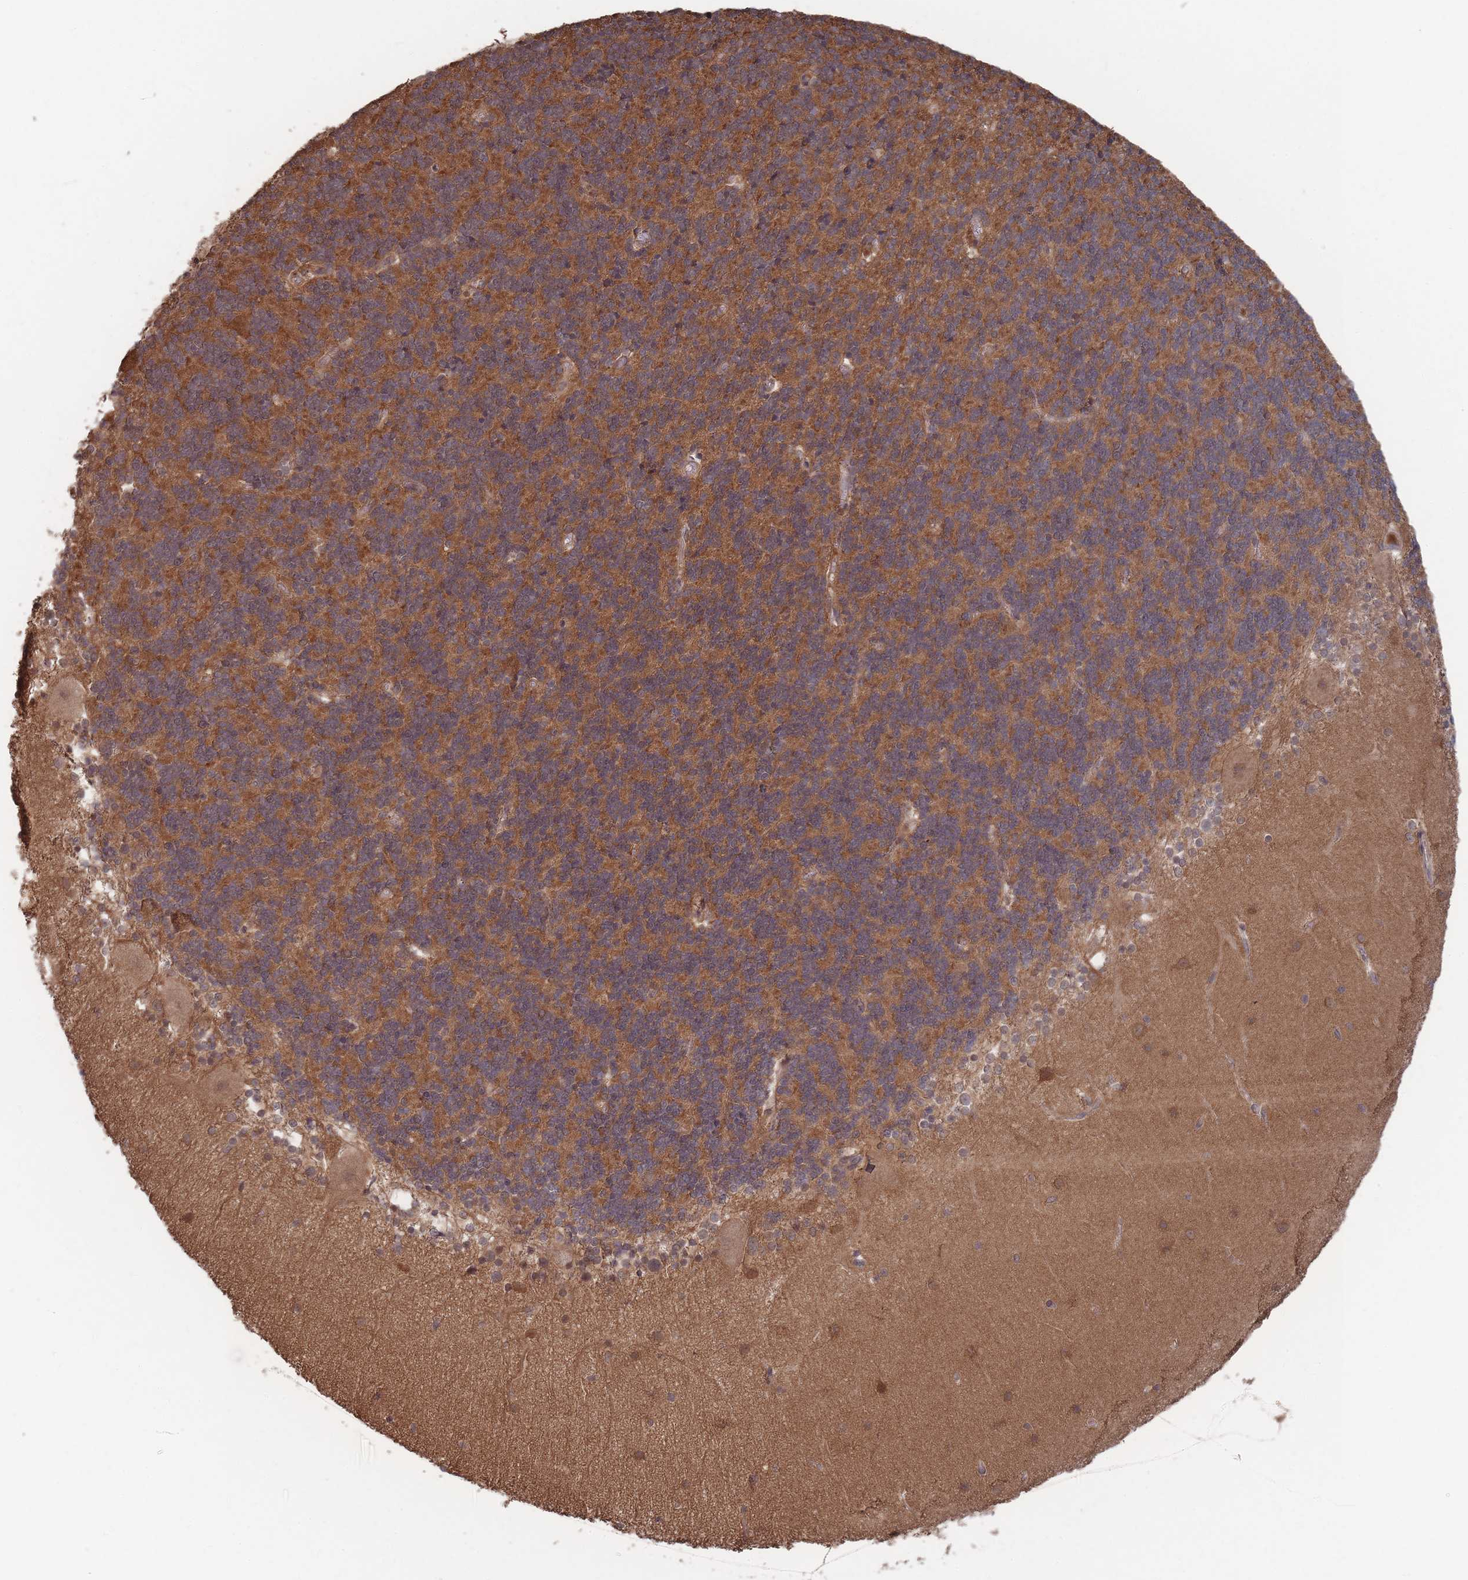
{"staining": {"intensity": "moderate", "quantity": "25%-75%", "location": "cytoplasmic/membranous"}, "tissue": "cerebellum", "cell_type": "Cells in granular layer", "image_type": "normal", "snomed": [{"axis": "morphology", "description": "Normal tissue, NOS"}, {"axis": "topography", "description": "Cerebellum"}], "caption": "The image reveals staining of normal cerebellum, revealing moderate cytoplasmic/membranous protein staining (brown color) within cells in granular layer. The staining was performed using DAB, with brown indicating positive protein expression. Nuclei are stained blue with hematoxylin.", "gene": "SF3B1", "patient": {"sex": "female", "age": 54}}